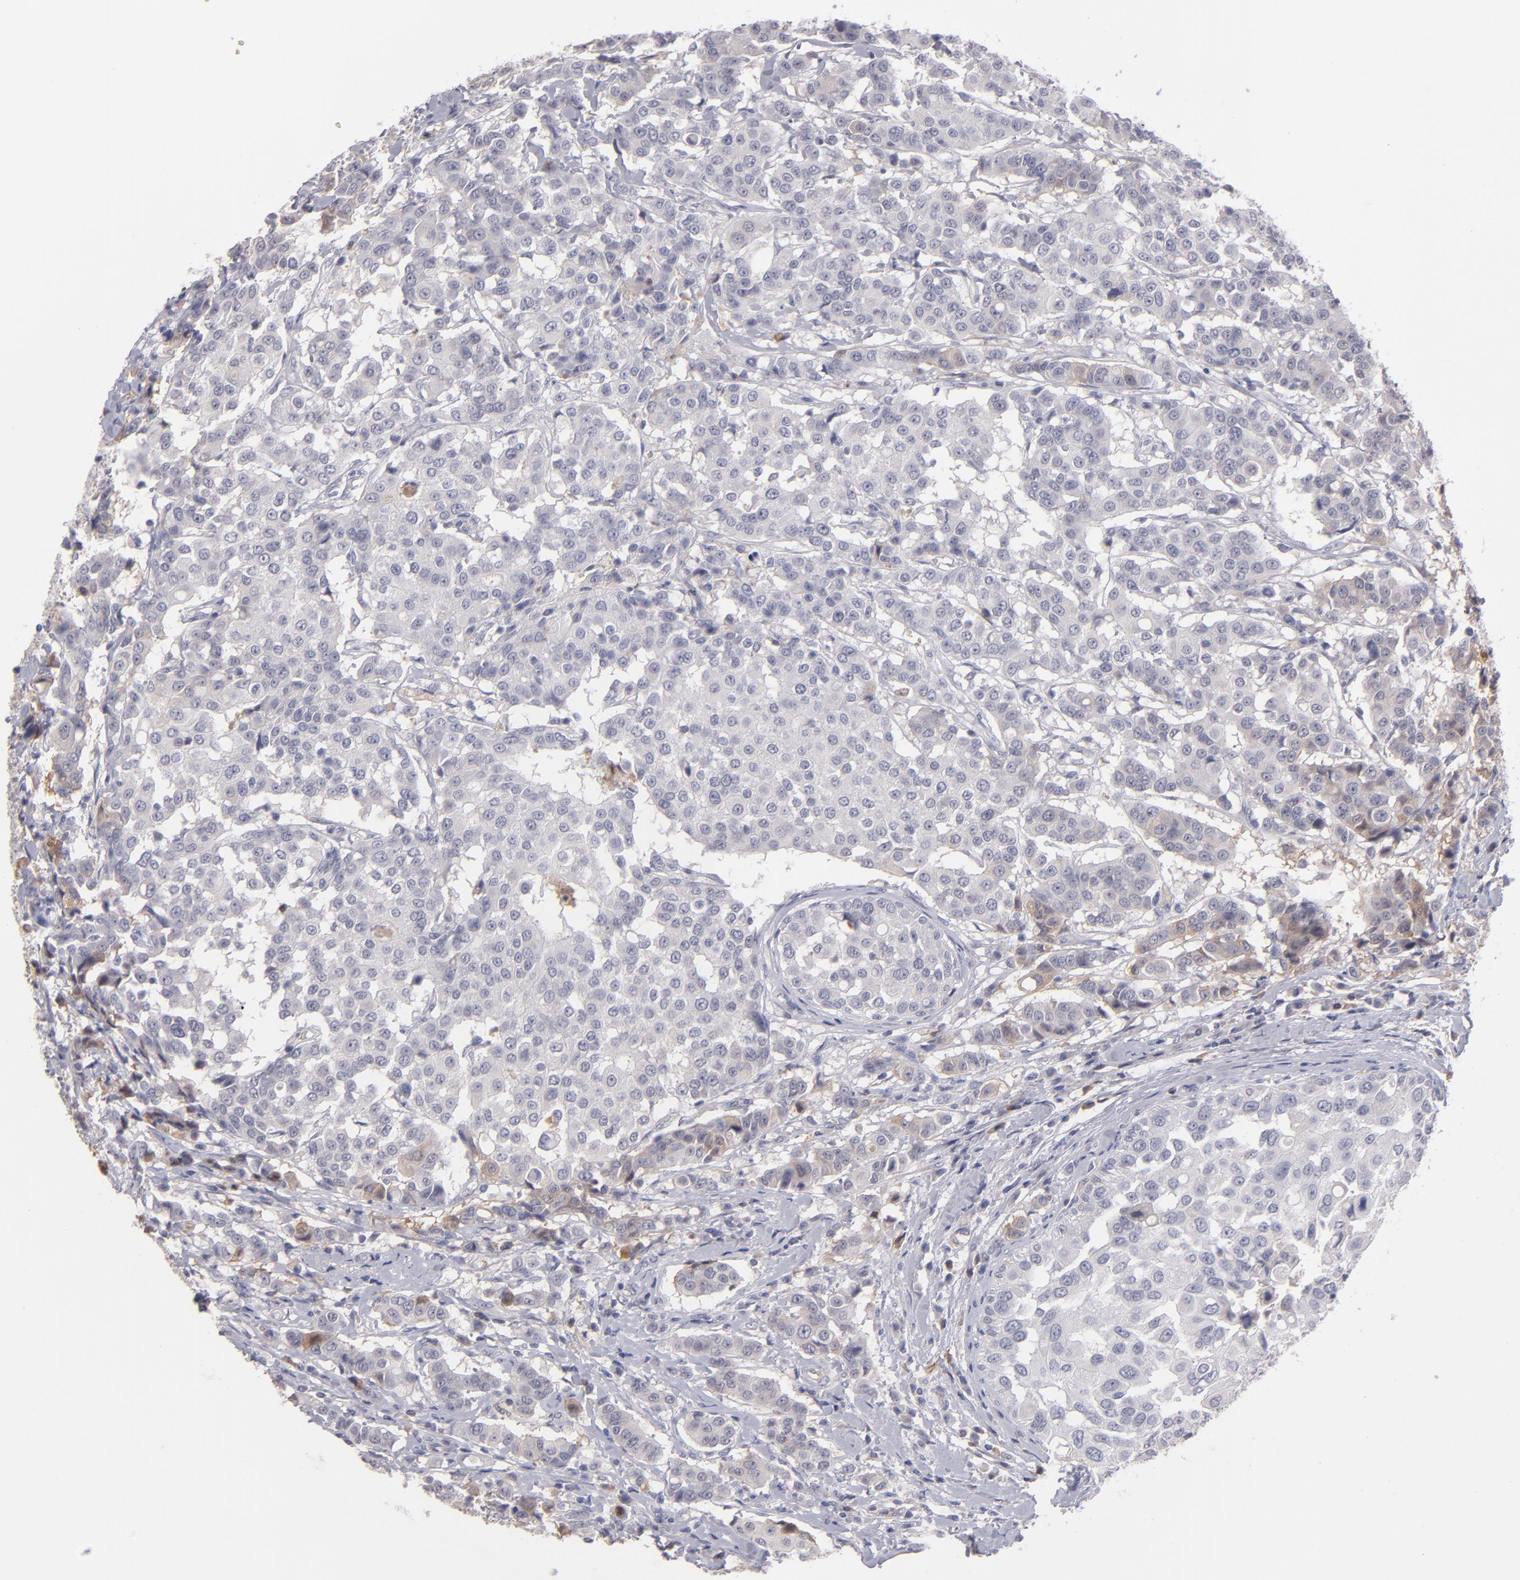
{"staining": {"intensity": "negative", "quantity": "none", "location": "none"}, "tissue": "breast cancer", "cell_type": "Tumor cells", "image_type": "cancer", "snomed": [{"axis": "morphology", "description": "Duct carcinoma"}, {"axis": "topography", "description": "Breast"}], "caption": "The immunohistochemistry (IHC) micrograph has no significant positivity in tumor cells of breast cancer tissue. Nuclei are stained in blue.", "gene": "ITIH4", "patient": {"sex": "female", "age": 27}}